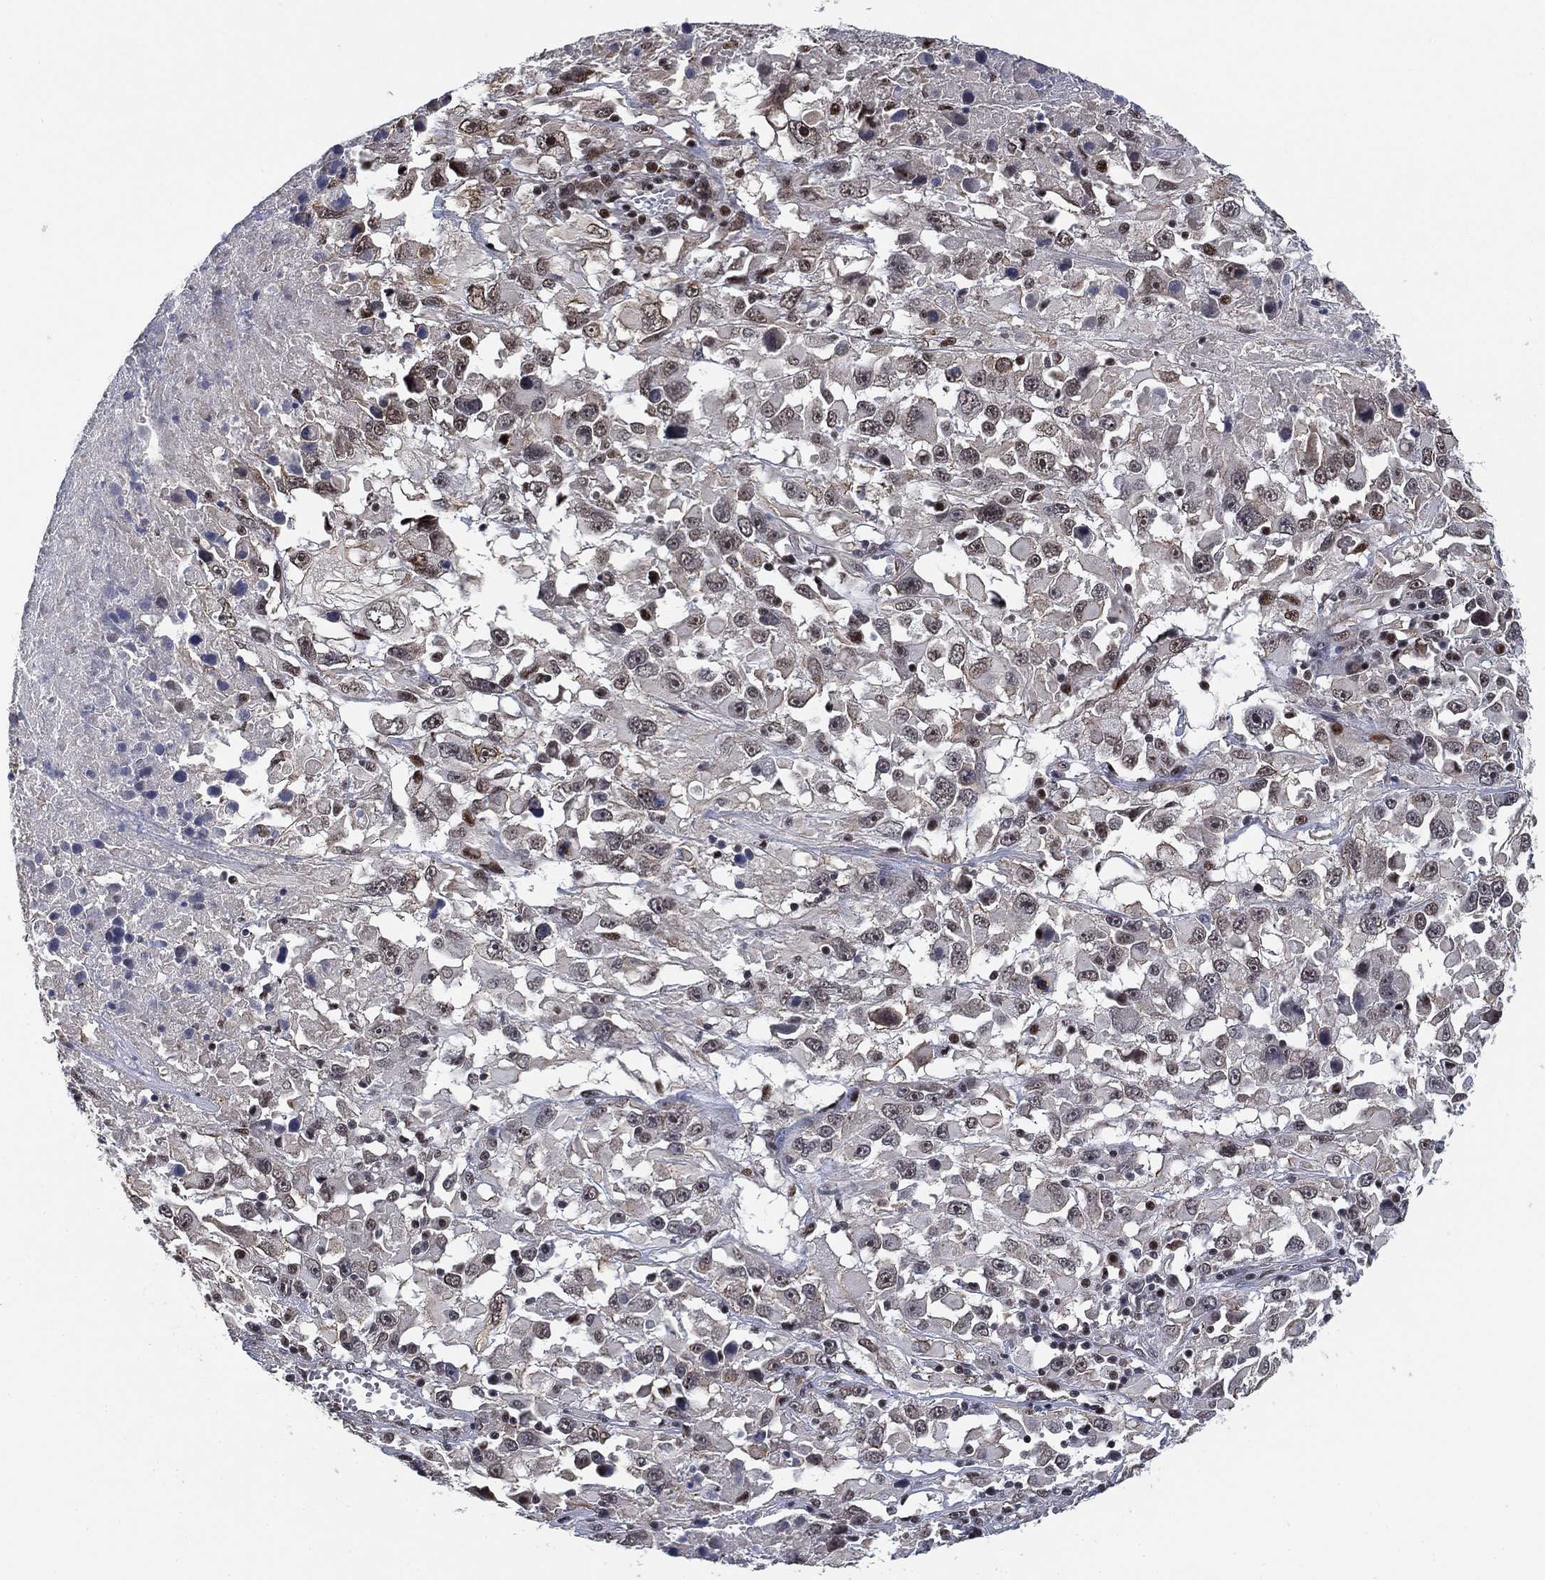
{"staining": {"intensity": "moderate", "quantity": "<25%", "location": "cytoplasmic/membranous"}, "tissue": "melanoma", "cell_type": "Tumor cells", "image_type": "cancer", "snomed": [{"axis": "morphology", "description": "Malignant melanoma, Metastatic site"}, {"axis": "topography", "description": "Soft tissue"}], "caption": "A brown stain highlights moderate cytoplasmic/membranous positivity of a protein in human melanoma tumor cells. The staining is performed using DAB (3,3'-diaminobenzidine) brown chromogen to label protein expression. The nuclei are counter-stained blue using hematoxylin.", "gene": "ZSCAN30", "patient": {"sex": "male", "age": 50}}